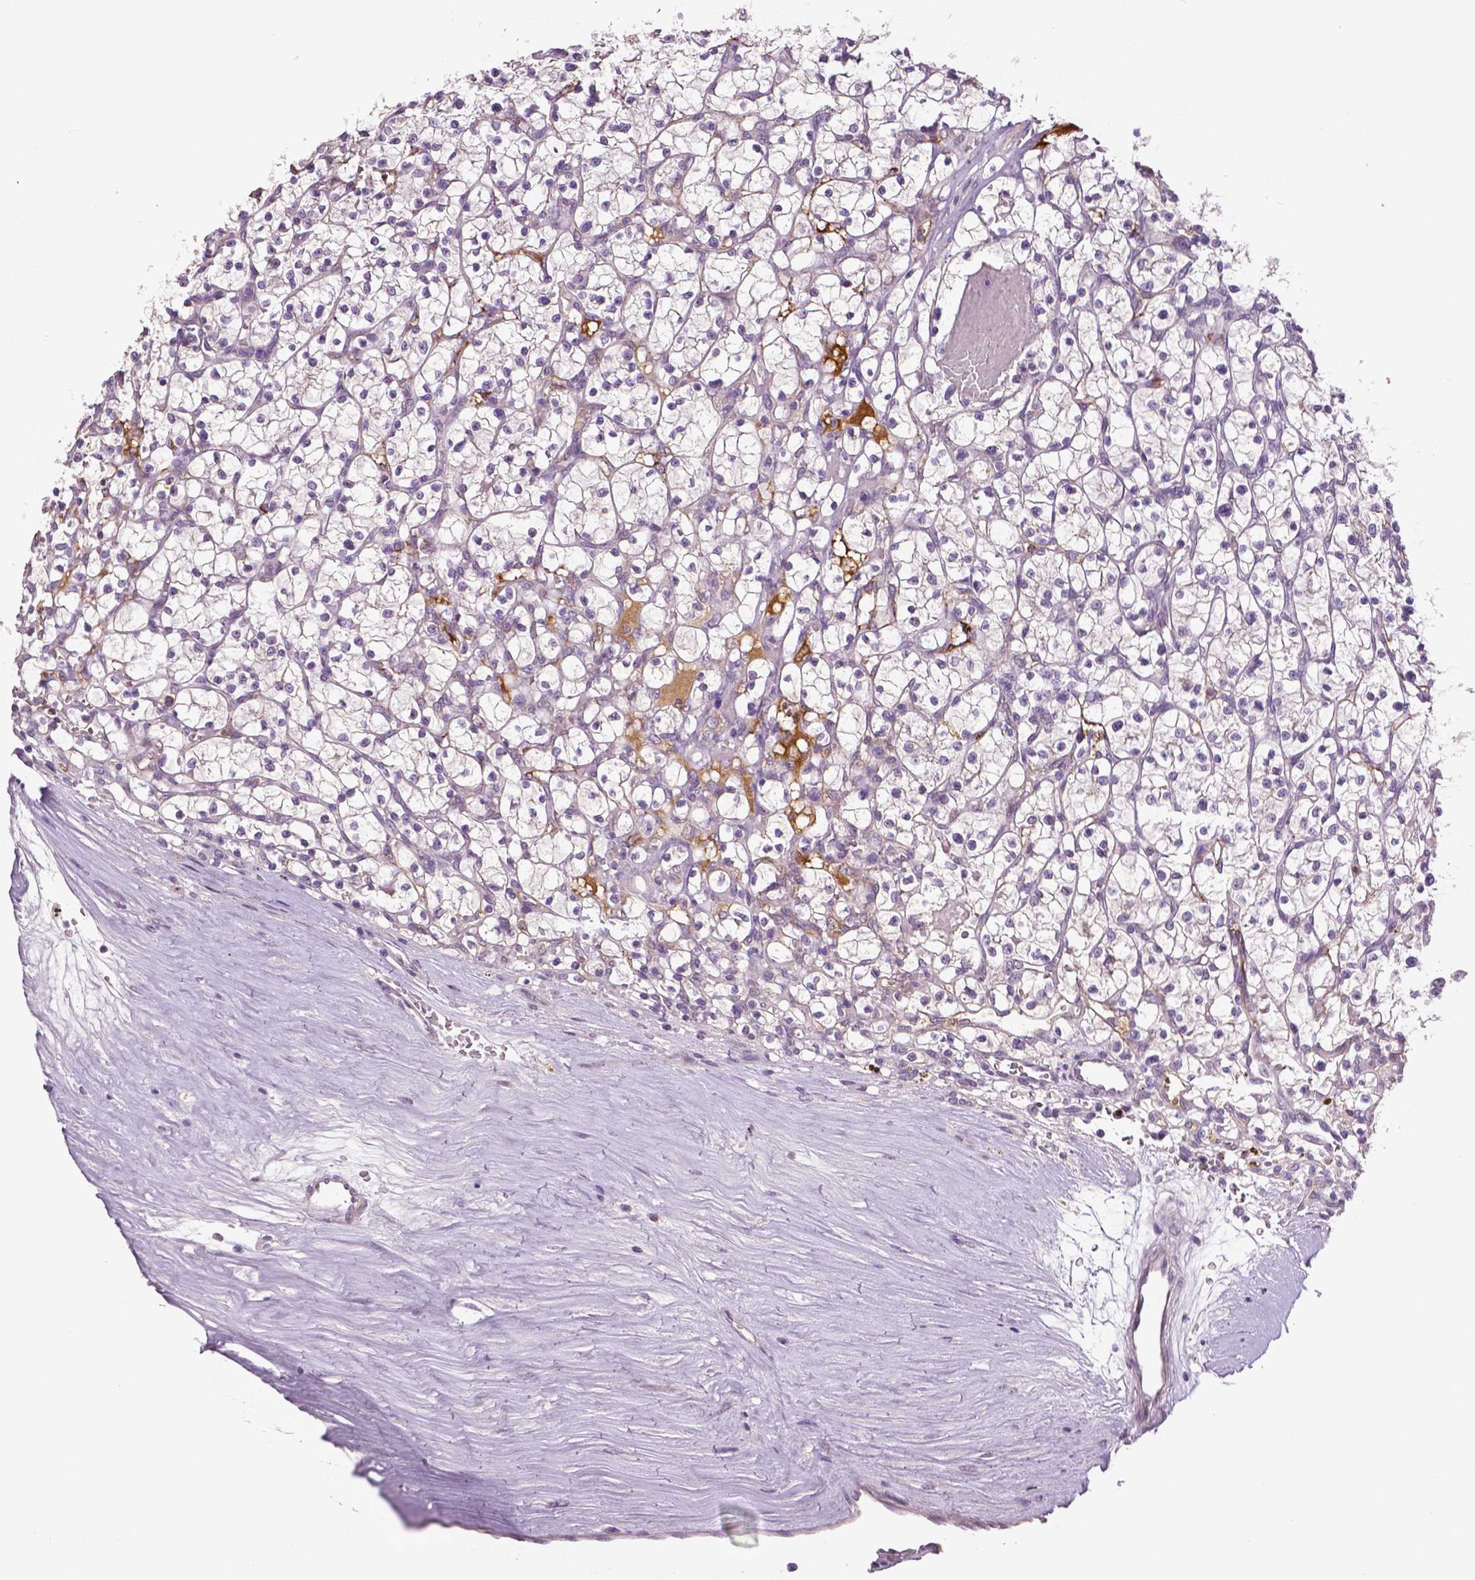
{"staining": {"intensity": "negative", "quantity": "none", "location": "none"}, "tissue": "renal cancer", "cell_type": "Tumor cells", "image_type": "cancer", "snomed": [{"axis": "morphology", "description": "Adenocarcinoma, NOS"}, {"axis": "topography", "description": "Kidney"}], "caption": "High power microscopy histopathology image of an immunohistochemistry image of adenocarcinoma (renal), revealing no significant expression in tumor cells.", "gene": "PTPN5", "patient": {"sex": "female", "age": 64}}